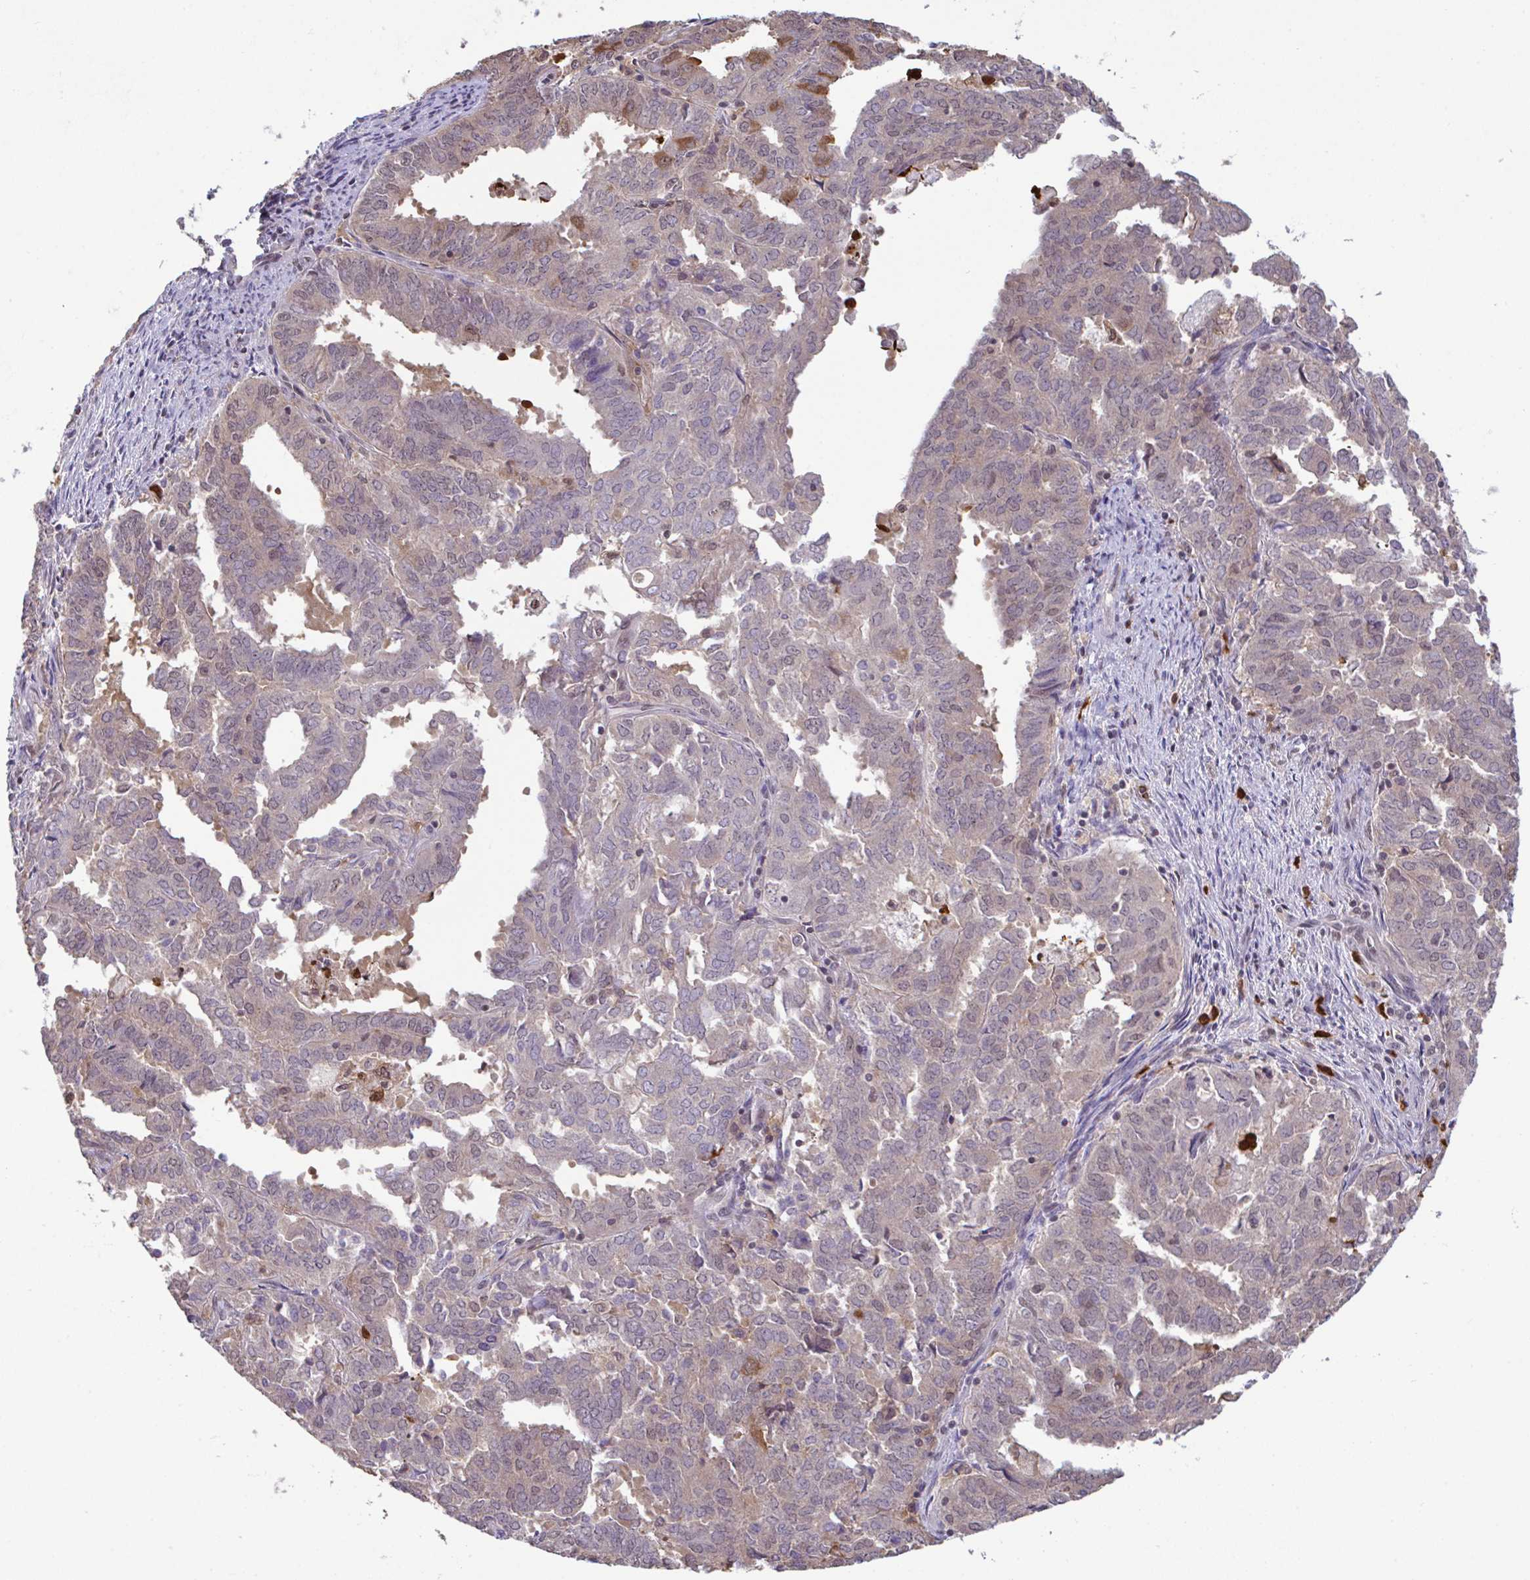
{"staining": {"intensity": "moderate", "quantity": "<25%", "location": "cytoplasmic/membranous"}, "tissue": "endometrial cancer", "cell_type": "Tumor cells", "image_type": "cancer", "snomed": [{"axis": "morphology", "description": "Adenocarcinoma, NOS"}, {"axis": "topography", "description": "Endometrium"}], "caption": "Endometrial cancer stained with DAB immunohistochemistry (IHC) displays low levels of moderate cytoplasmic/membranous expression in approximately <25% of tumor cells. (DAB (3,3'-diaminobenzidine) IHC, brown staining for protein, blue staining for nuclei).", "gene": "OR6K3", "patient": {"sex": "female", "age": 72}}